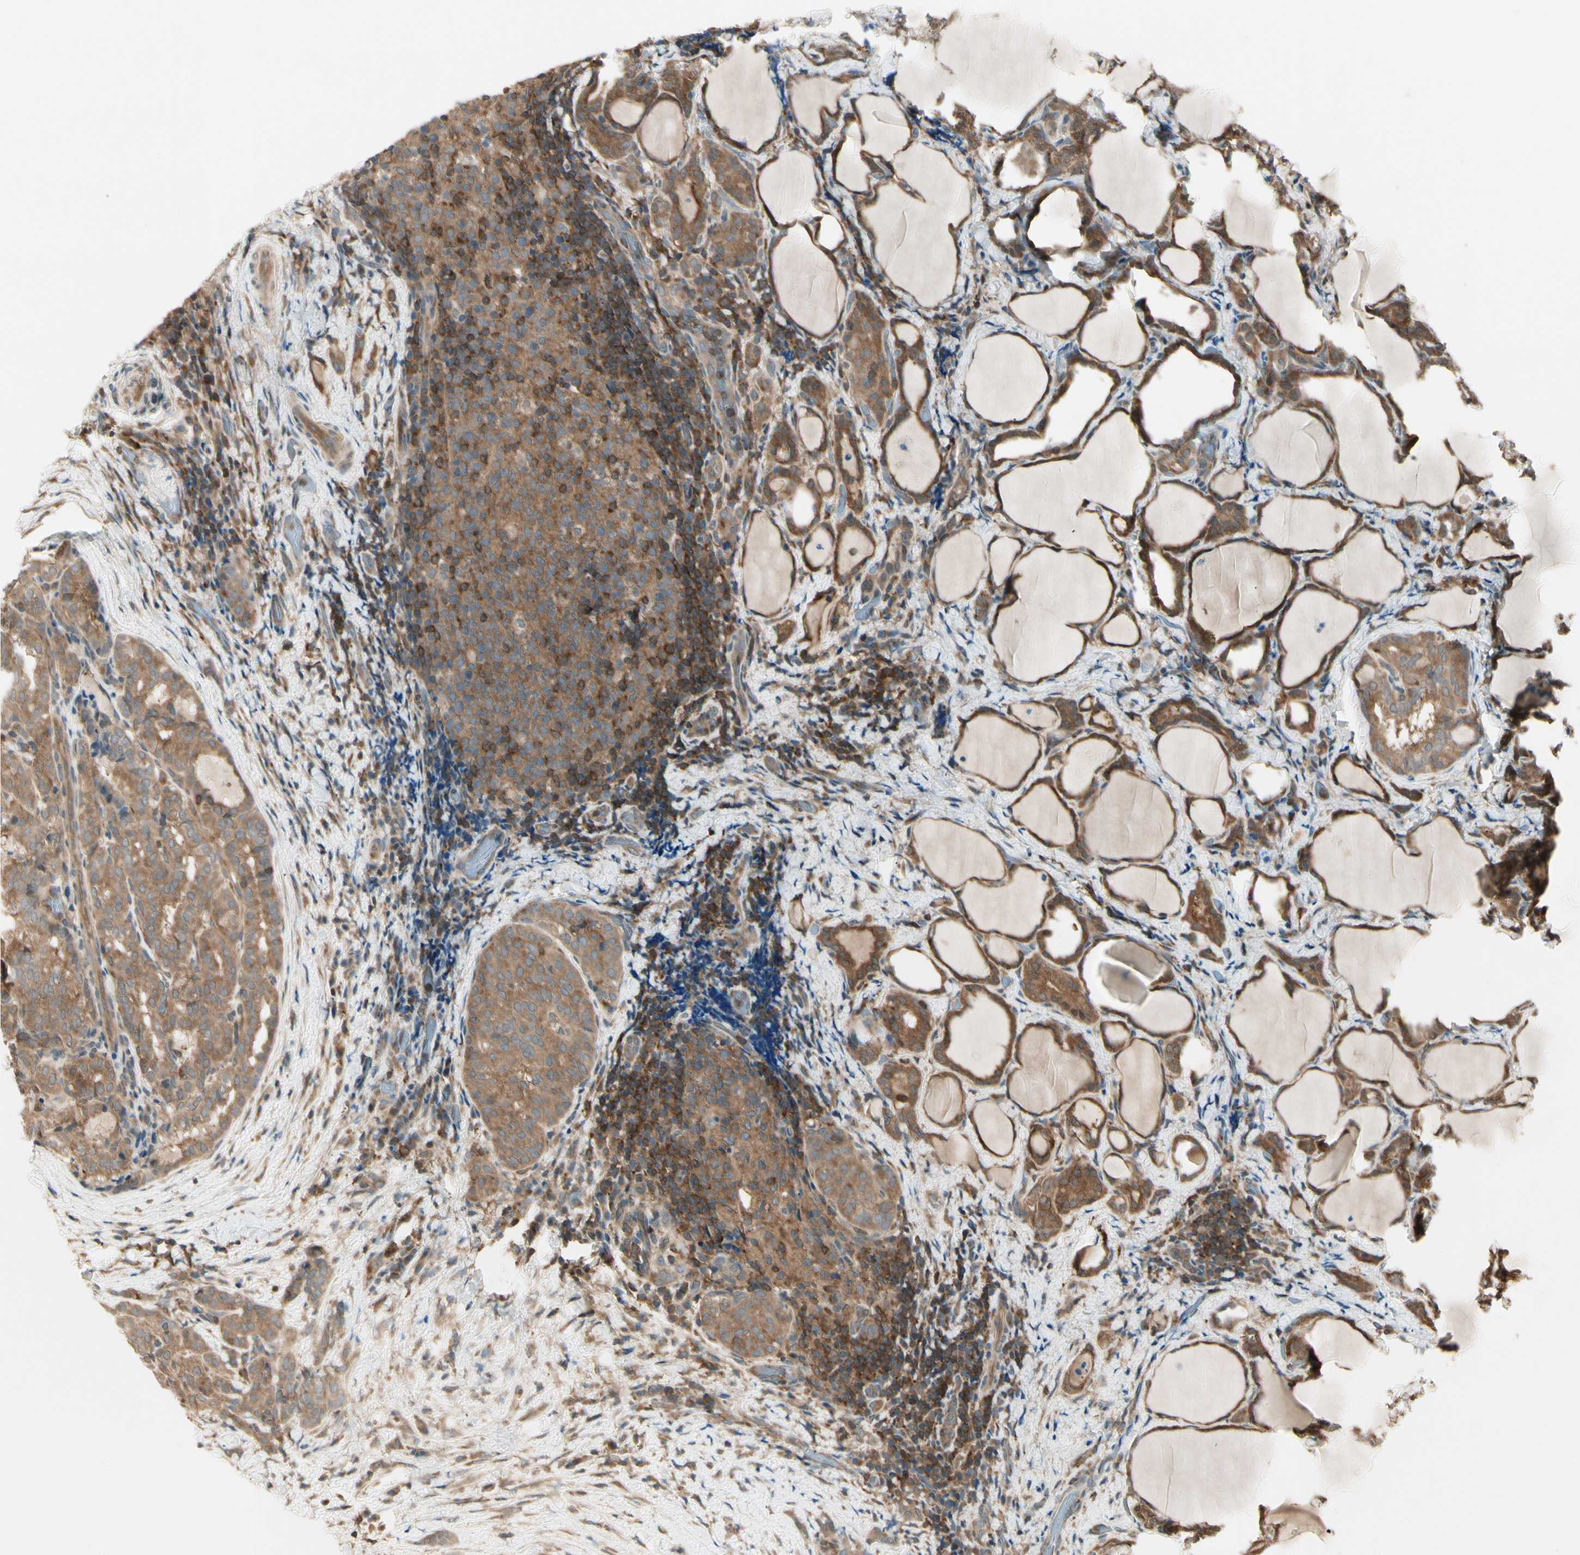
{"staining": {"intensity": "moderate", "quantity": ">75%", "location": "cytoplasmic/membranous"}, "tissue": "thyroid cancer", "cell_type": "Tumor cells", "image_type": "cancer", "snomed": [{"axis": "morphology", "description": "Normal tissue, NOS"}, {"axis": "morphology", "description": "Papillary adenocarcinoma, NOS"}, {"axis": "topography", "description": "Thyroid gland"}], "caption": "Thyroid cancer (papillary adenocarcinoma) stained with IHC displays moderate cytoplasmic/membranous staining in approximately >75% of tumor cells.", "gene": "OXSR1", "patient": {"sex": "female", "age": 30}}